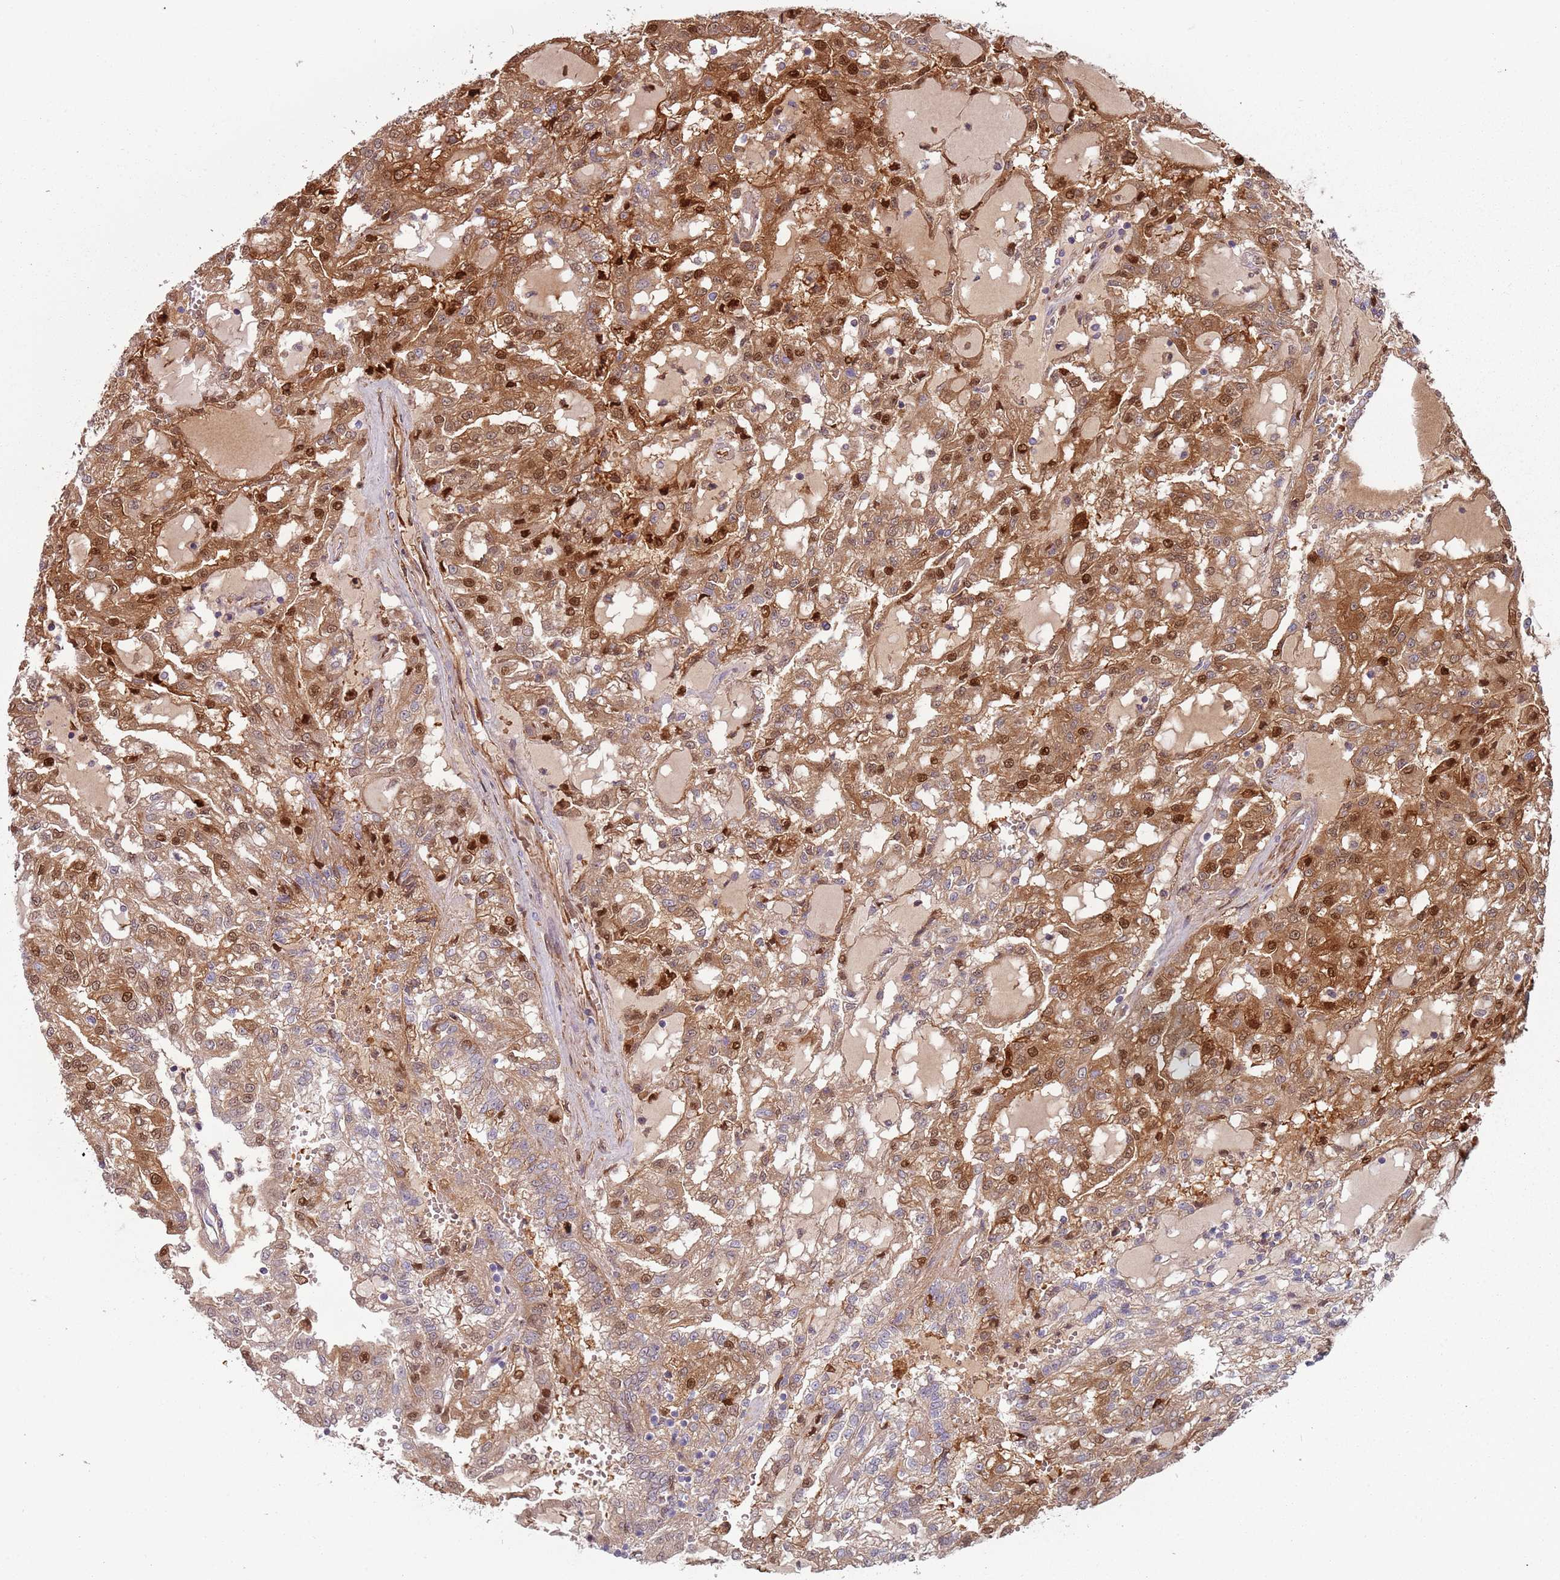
{"staining": {"intensity": "strong", "quantity": "25%-75%", "location": "cytoplasmic/membranous,nuclear"}, "tissue": "renal cancer", "cell_type": "Tumor cells", "image_type": "cancer", "snomed": [{"axis": "morphology", "description": "Adenocarcinoma, NOS"}, {"axis": "topography", "description": "Kidney"}], "caption": "Brown immunohistochemical staining in human adenocarcinoma (renal) demonstrates strong cytoplasmic/membranous and nuclear positivity in approximately 25%-75% of tumor cells.", "gene": "NADK", "patient": {"sex": "male", "age": 63}}